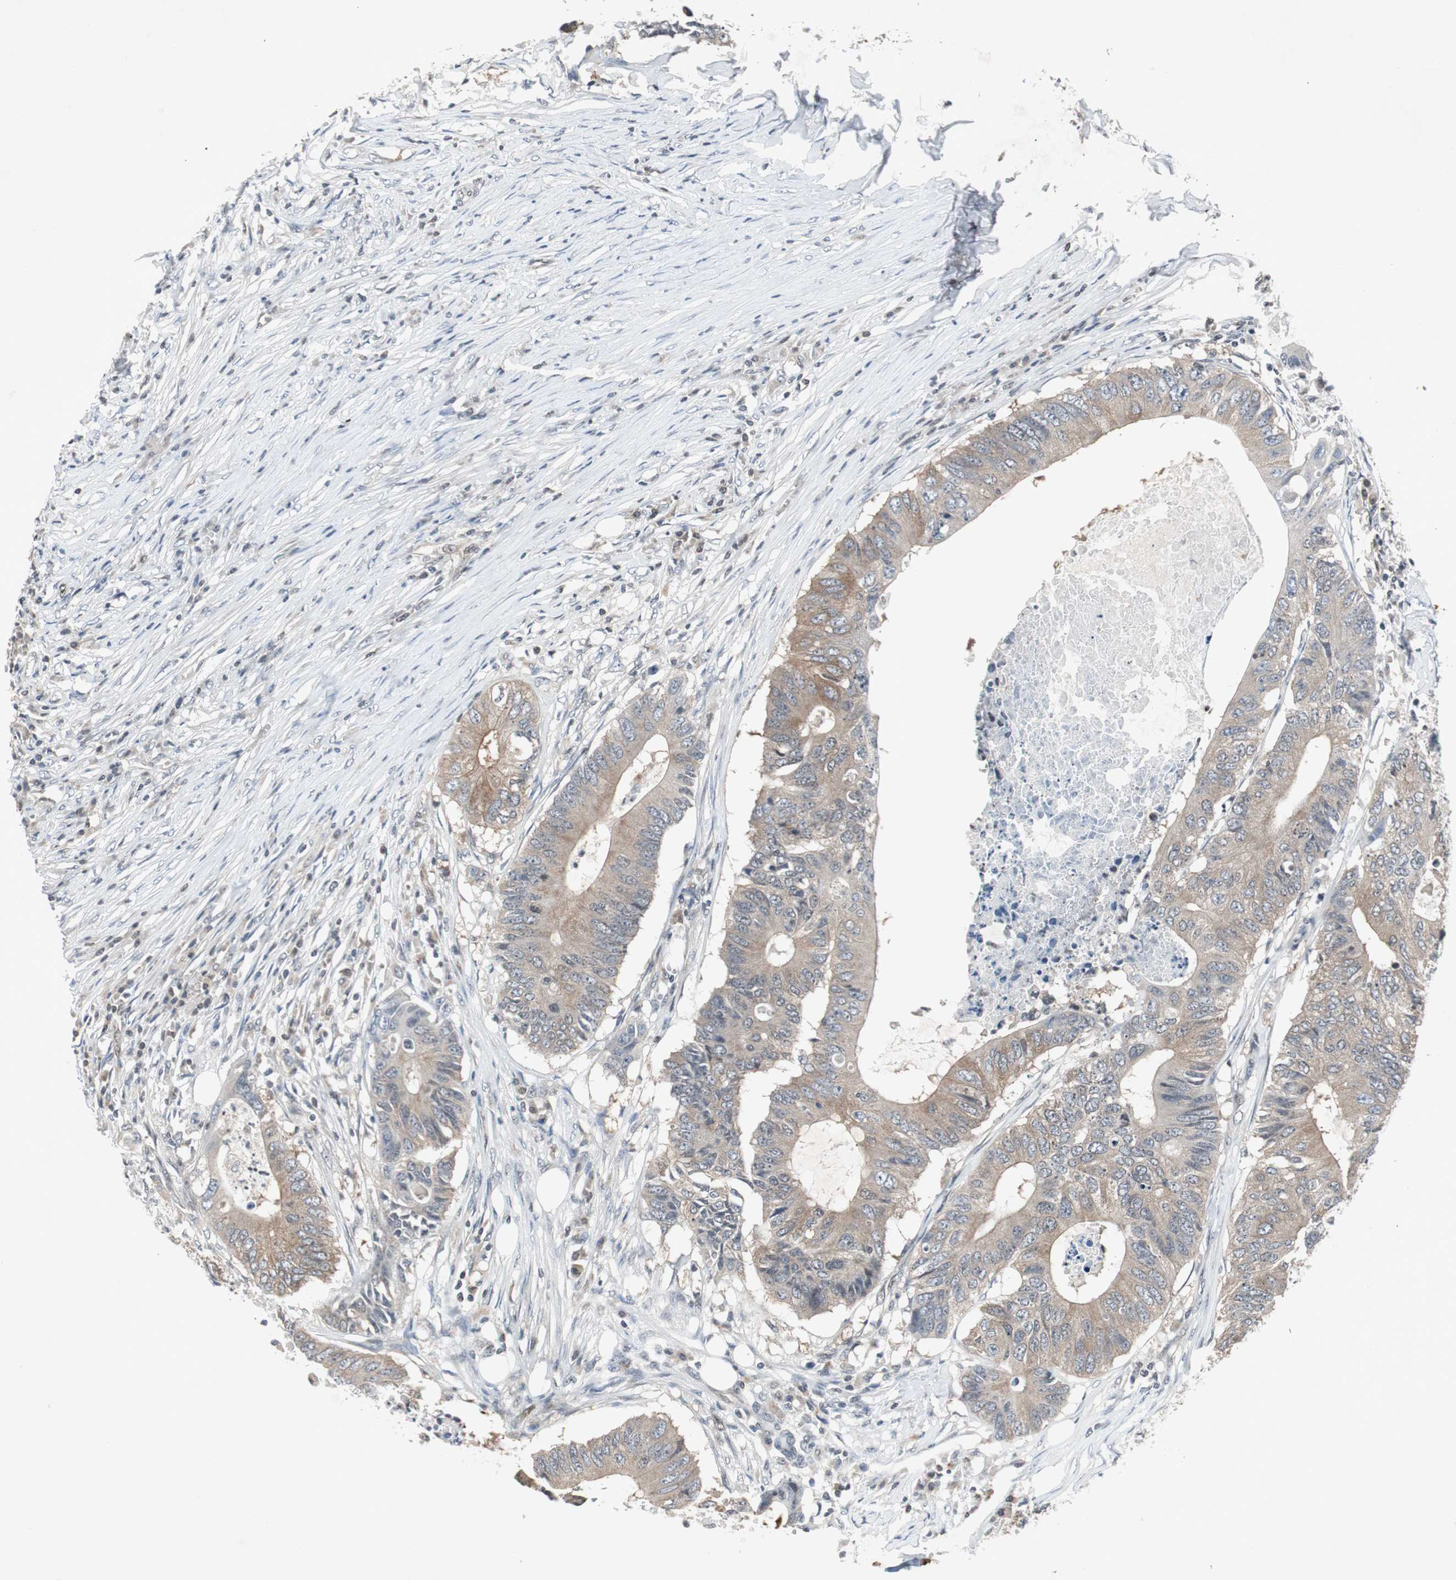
{"staining": {"intensity": "weak", "quantity": ">75%", "location": "cytoplasmic/membranous"}, "tissue": "colorectal cancer", "cell_type": "Tumor cells", "image_type": "cancer", "snomed": [{"axis": "morphology", "description": "Adenocarcinoma, NOS"}, {"axis": "topography", "description": "Colon"}], "caption": "Weak cytoplasmic/membranous protein positivity is identified in about >75% of tumor cells in colorectal adenocarcinoma. (Brightfield microscopy of DAB IHC at high magnification).", "gene": "SMAD1", "patient": {"sex": "male", "age": 71}}